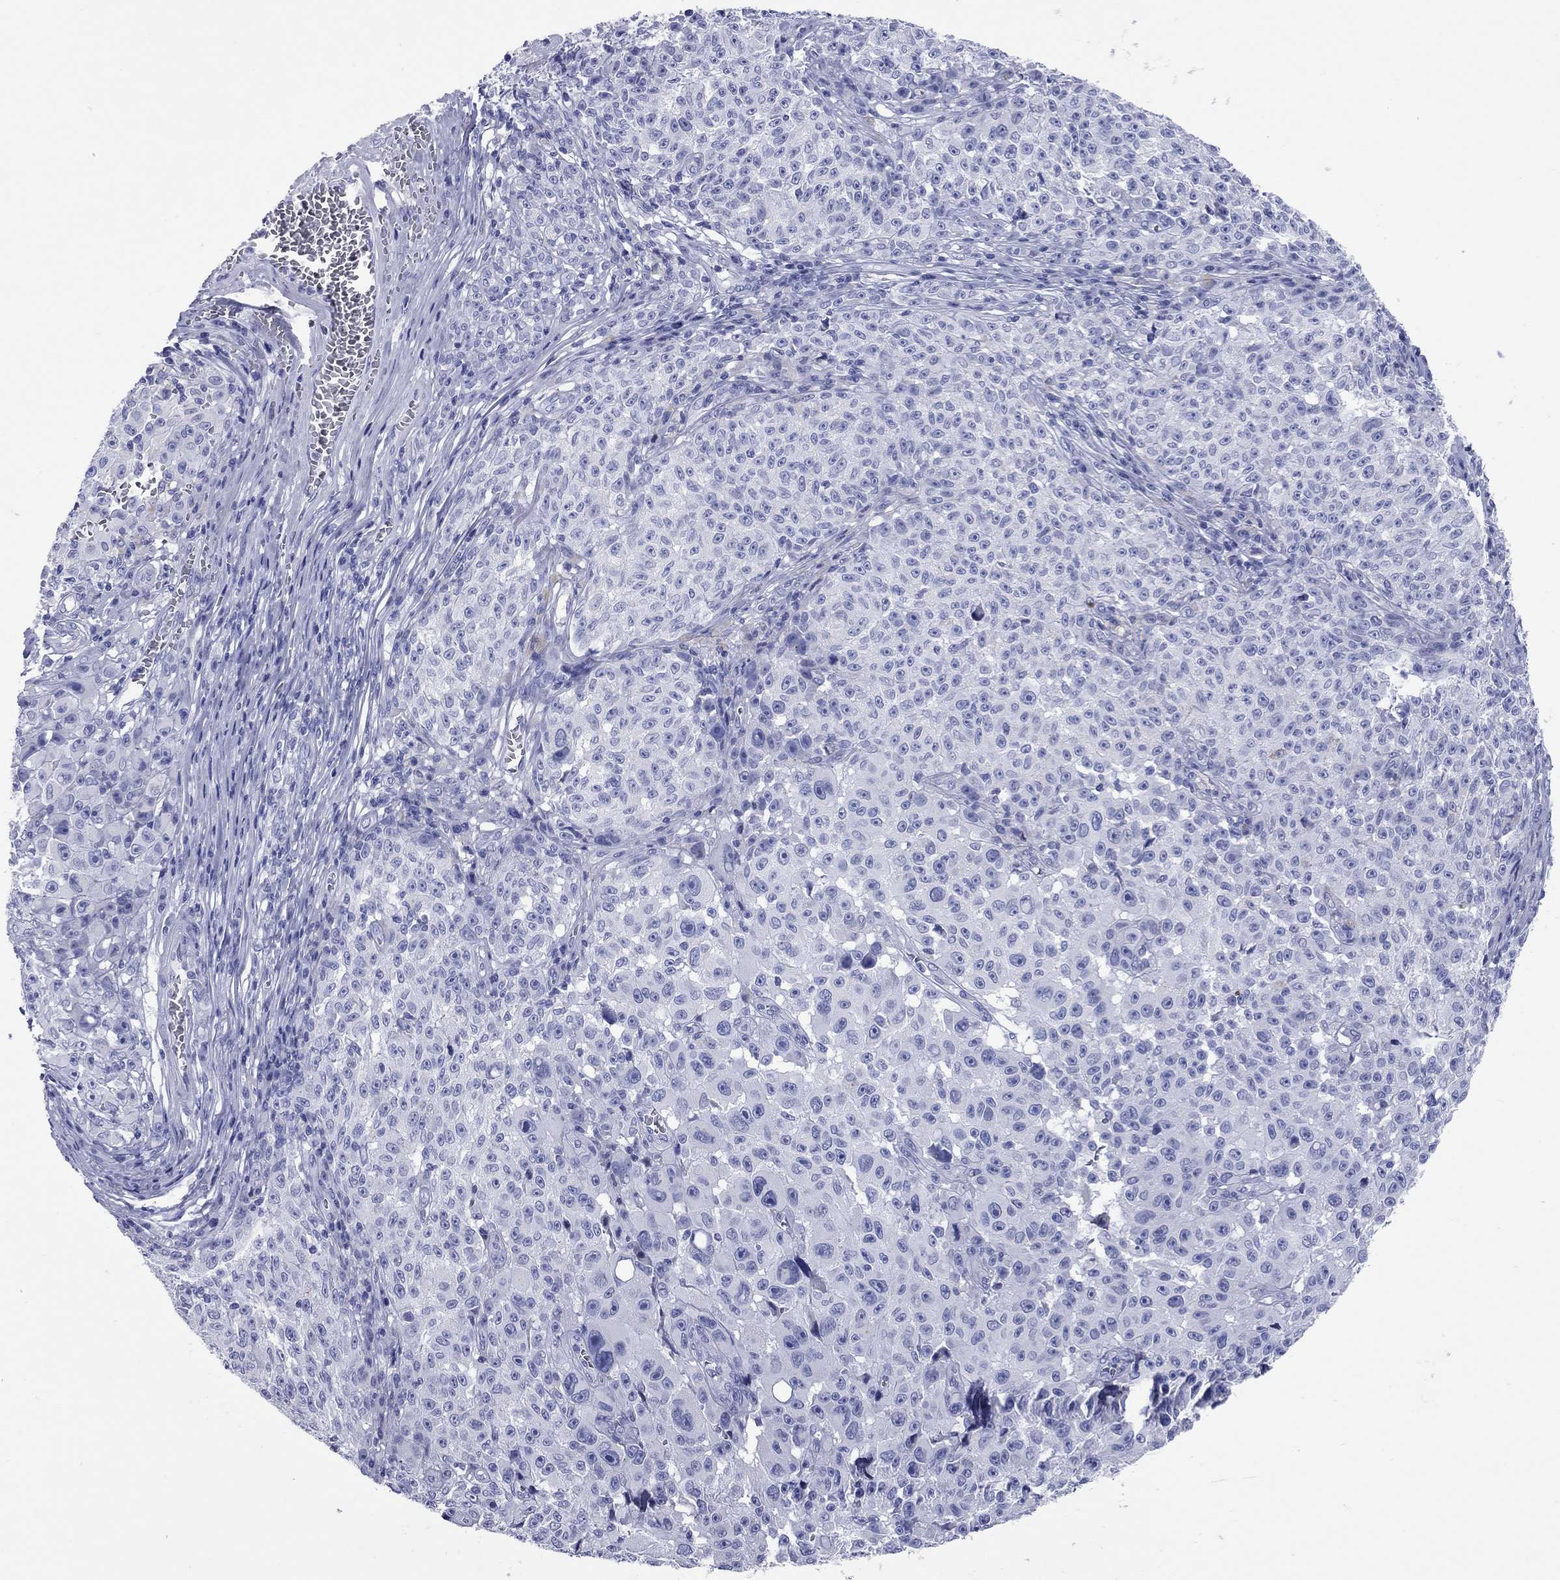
{"staining": {"intensity": "negative", "quantity": "none", "location": "none"}, "tissue": "melanoma", "cell_type": "Tumor cells", "image_type": "cancer", "snomed": [{"axis": "morphology", "description": "Malignant melanoma, NOS"}, {"axis": "topography", "description": "Skin"}], "caption": "High magnification brightfield microscopy of malignant melanoma stained with DAB (3,3'-diaminobenzidine) (brown) and counterstained with hematoxylin (blue): tumor cells show no significant staining. (DAB (3,3'-diaminobenzidine) IHC, high magnification).", "gene": "CCNA1", "patient": {"sex": "female", "age": 82}}